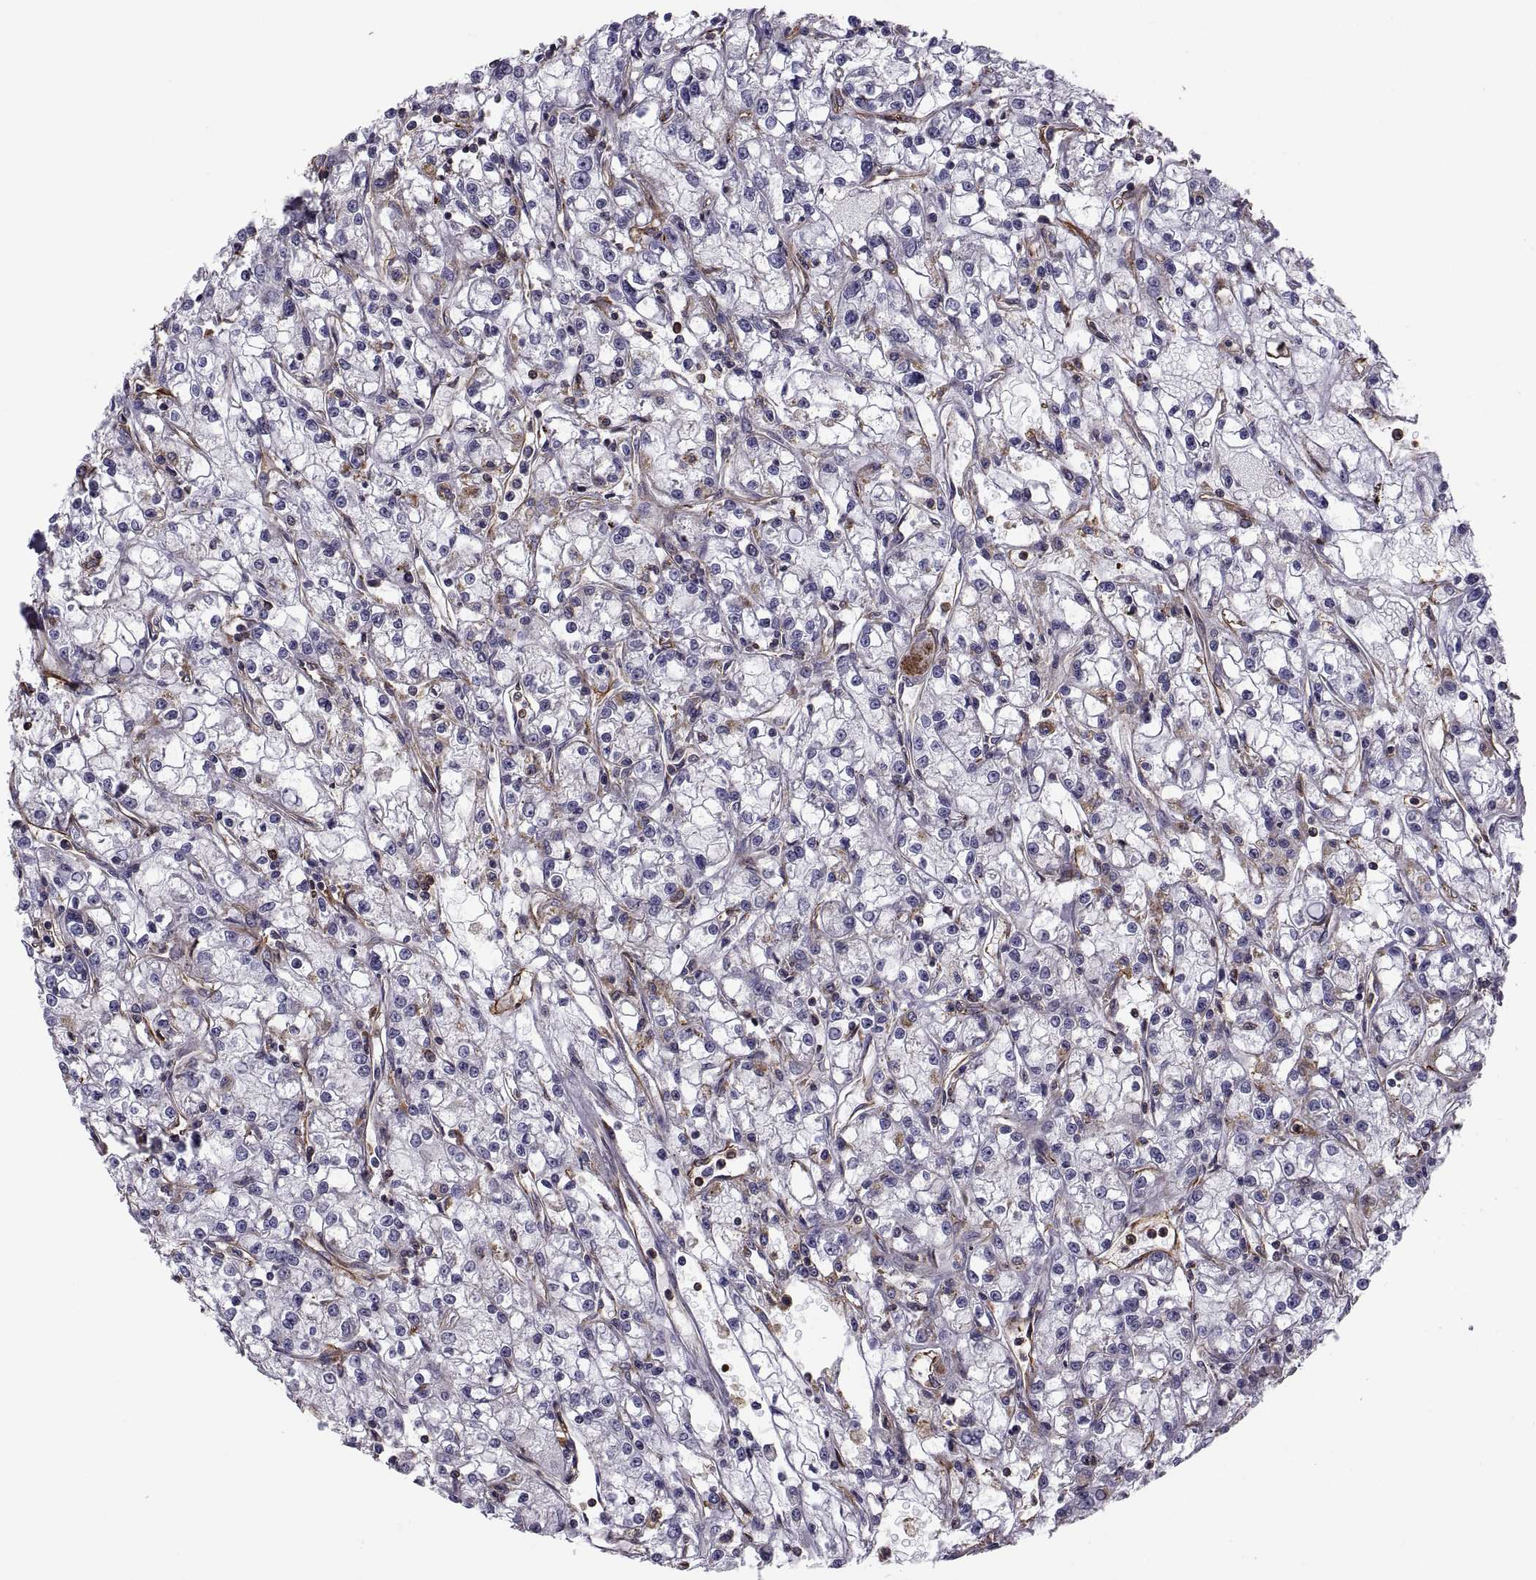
{"staining": {"intensity": "negative", "quantity": "none", "location": "none"}, "tissue": "renal cancer", "cell_type": "Tumor cells", "image_type": "cancer", "snomed": [{"axis": "morphology", "description": "Adenocarcinoma, NOS"}, {"axis": "topography", "description": "Kidney"}], "caption": "Tumor cells are negative for protein expression in human adenocarcinoma (renal).", "gene": "MYH9", "patient": {"sex": "female", "age": 59}}